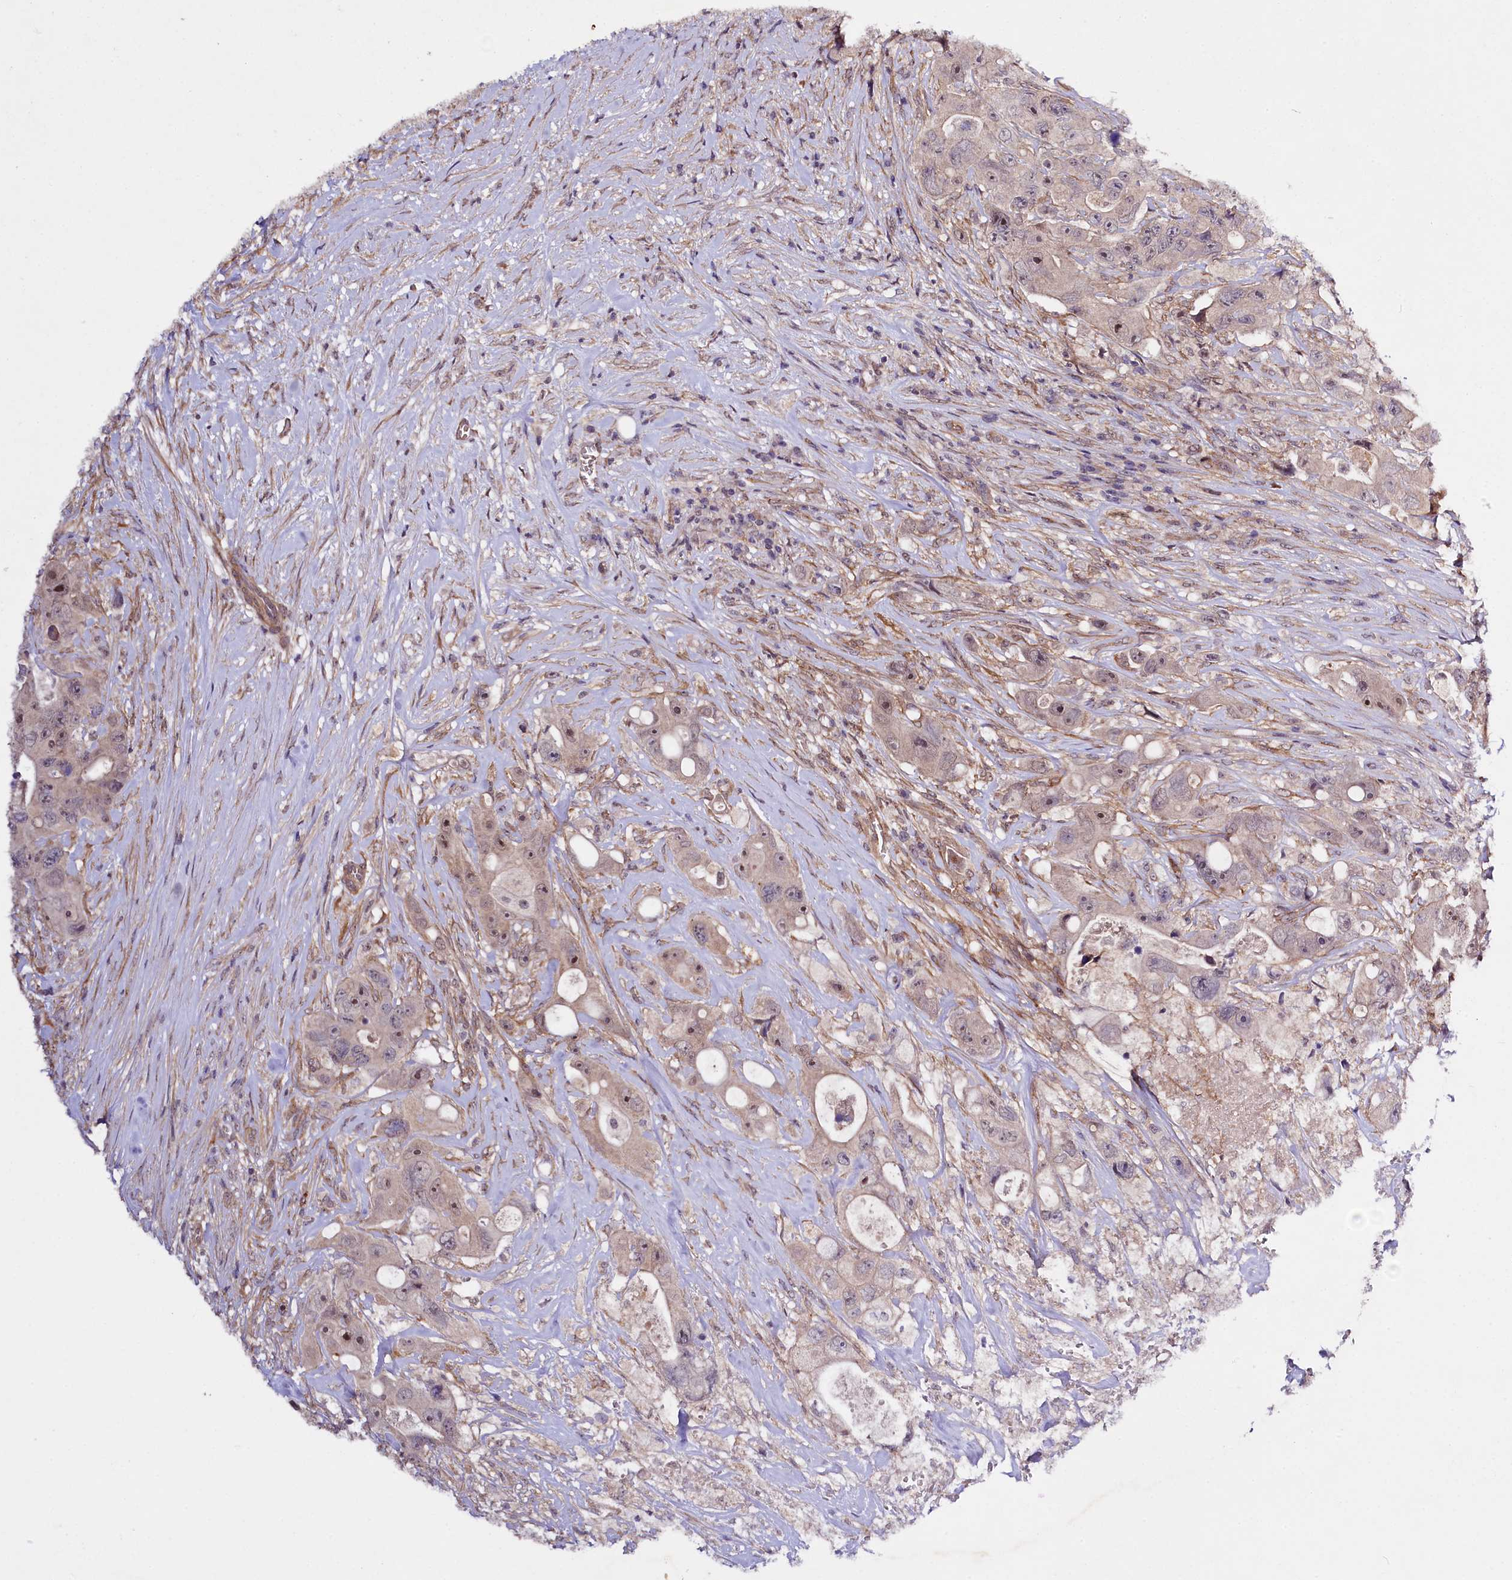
{"staining": {"intensity": "weak", "quantity": "25%-75%", "location": "cytoplasmic/membranous,nuclear"}, "tissue": "colorectal cancer", "cell_type": "Tumor cells", "image_type": "cancer", "snomed": [{"axis": "morphology", "description": "Adenocarcinoma, NOS"}, {"axis": "topography", "description": "Colon"}], "caption": "Tumor cells exhibit weak cytoplasmic/membranous and nuclear expression in about 25%-75% of cells in colorectal adenocarcinoma.", "gene": "PHLDB1", "patient": {"sex": "female", "age": 46}}